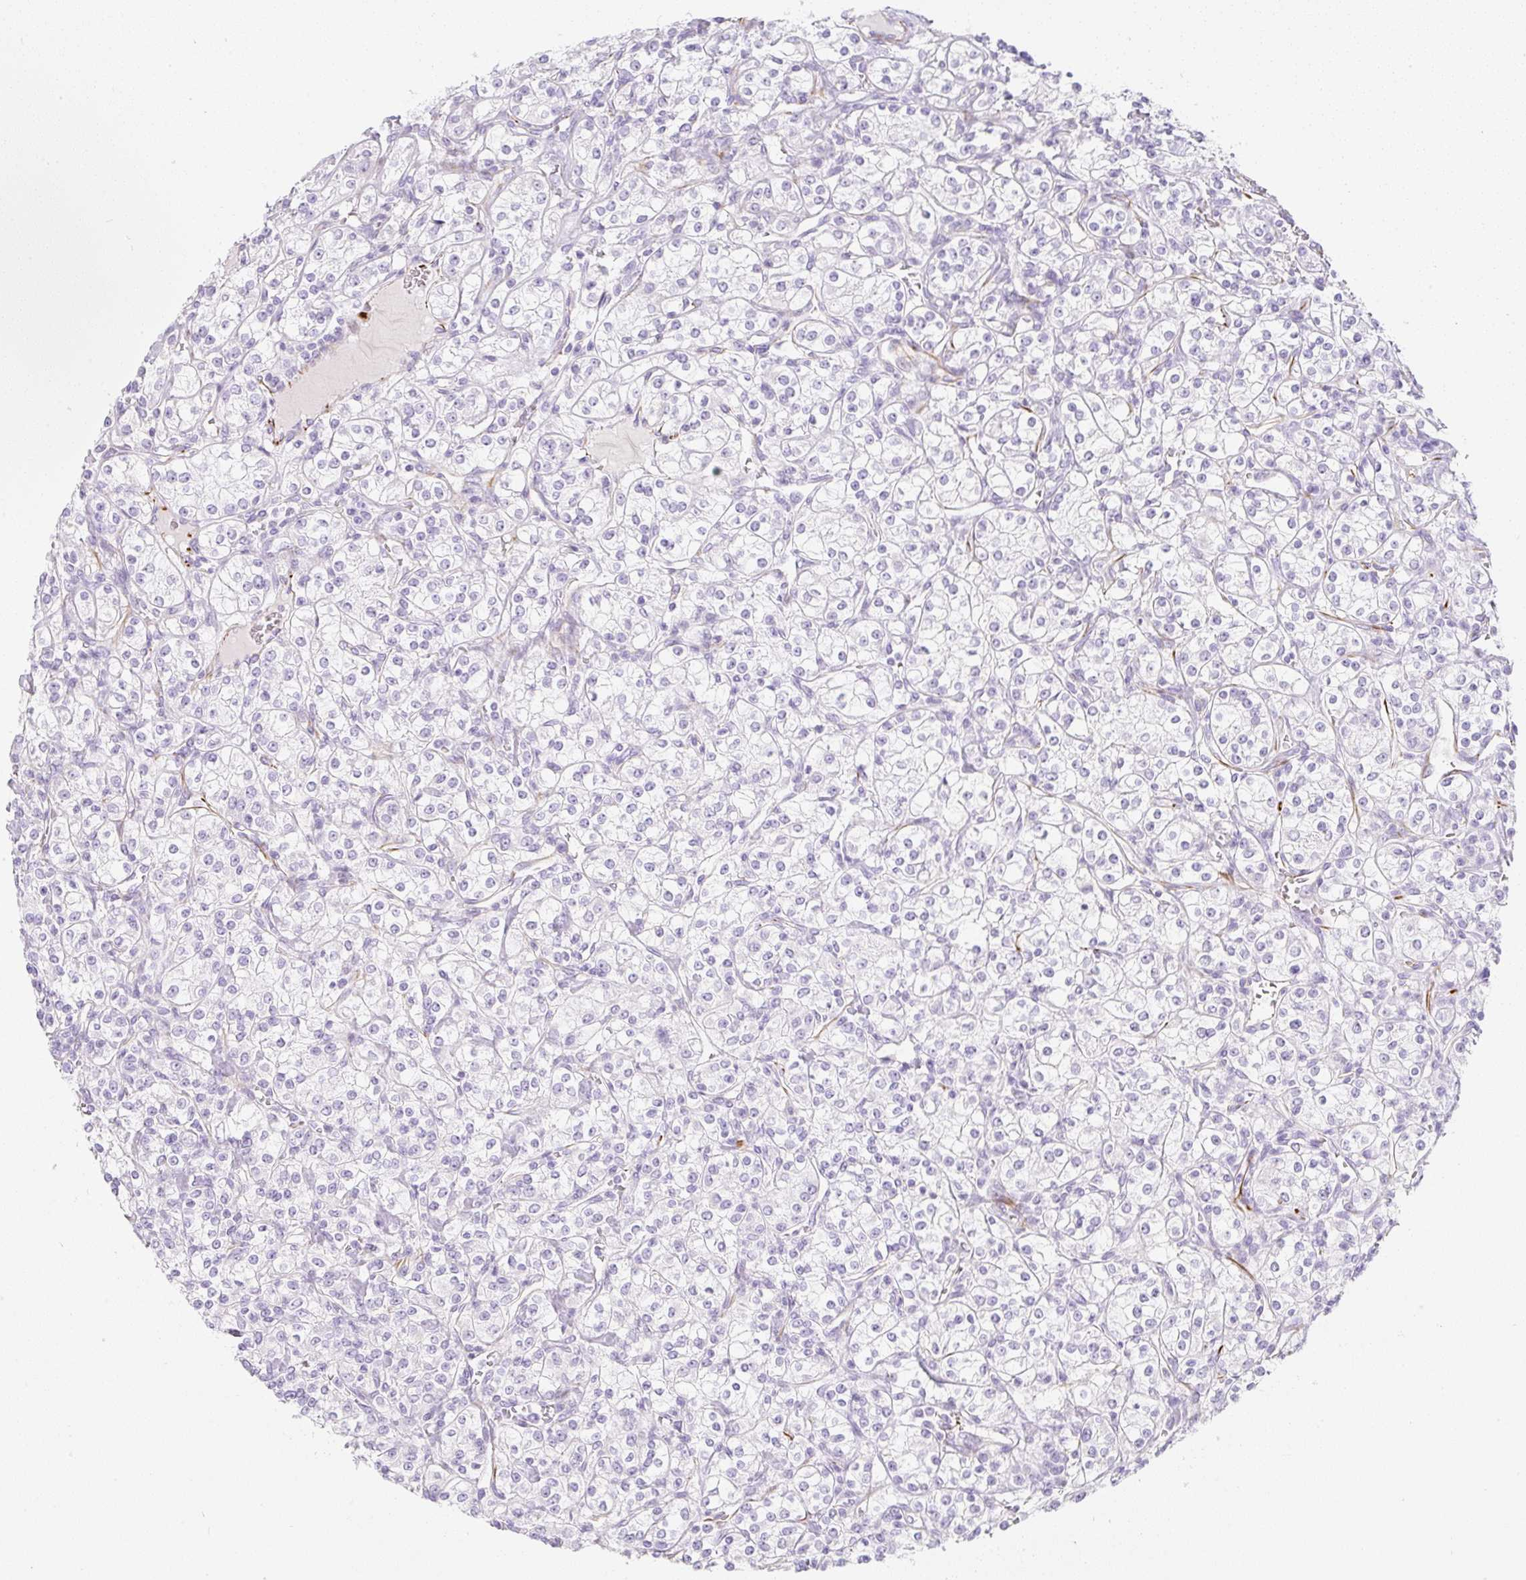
{"staining": {"intensity": "negative", "quantity": "none", "location": "none"}, "tissue": "renal cancer", "cell_type": "Tumor cells", "image_type": "cancer", "snomed": [{"axis": "morphology", "description": "Adenocarcinoma, NOS"}, {"axis": "topography", "description": "Kidney"}], "caption": "Protein analysis of renal adenocarcinoma demonstrates no significant positivity in tumor cells.", "gene": "ZNF689", "patient": {"sex": "male", "age": 77}}